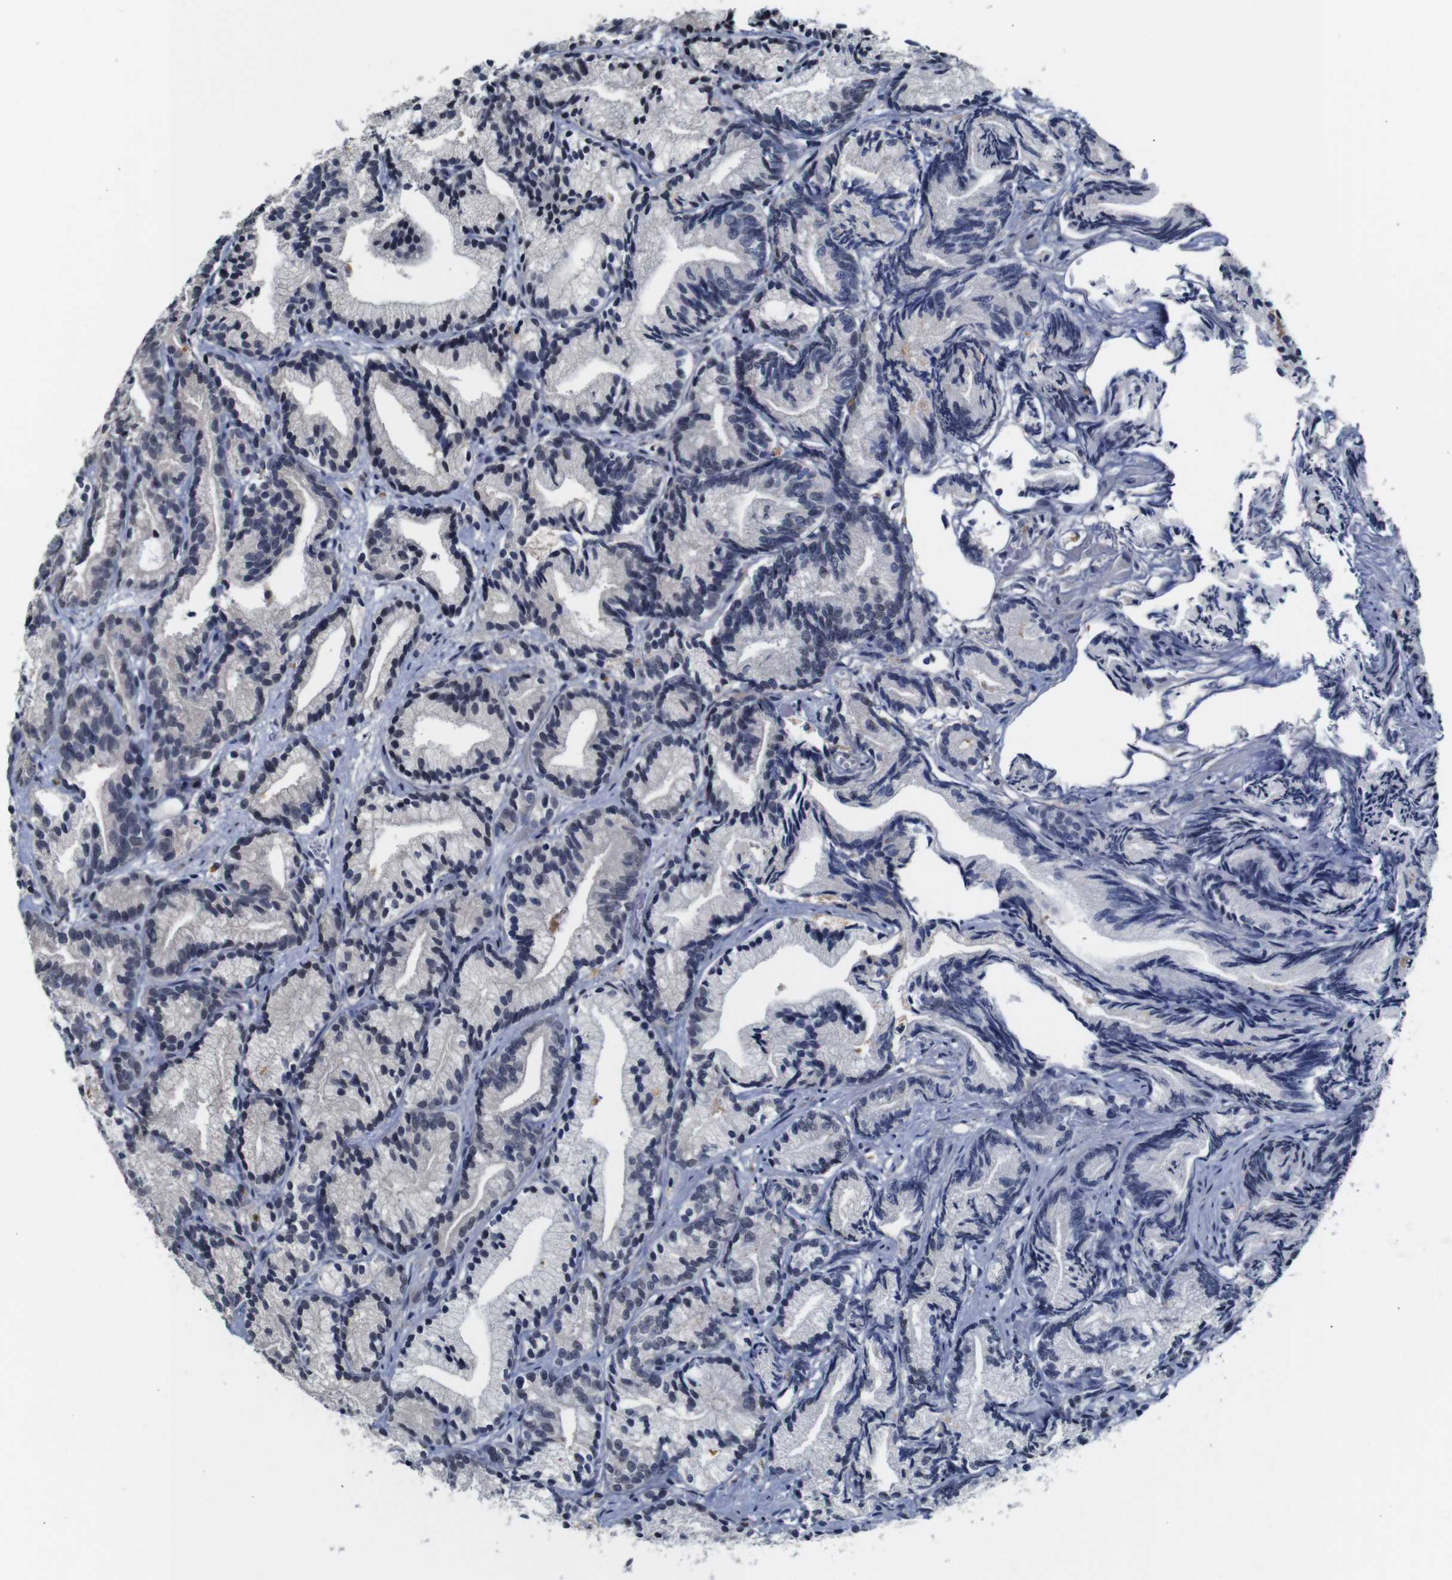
{"staining": {"intensity": "negative", "quantity": "none", "location": "none"}, "tissue": "prostate cancer", "cell_type": "Tumor cells", "image_type": "cancer", "snomed": [{"axis": "morphology", "description": "Adenocarcinoma, Low grade"}, {"axis": "topography", "description": "Prostate"}], "caption": "Protein analysis of prostate cancer (adenocarcinoma (low-grade)) reveals no significant expression in tumor cells.", "gene": "NTRK3", "patient": {"sex": "male", "age": 89}}